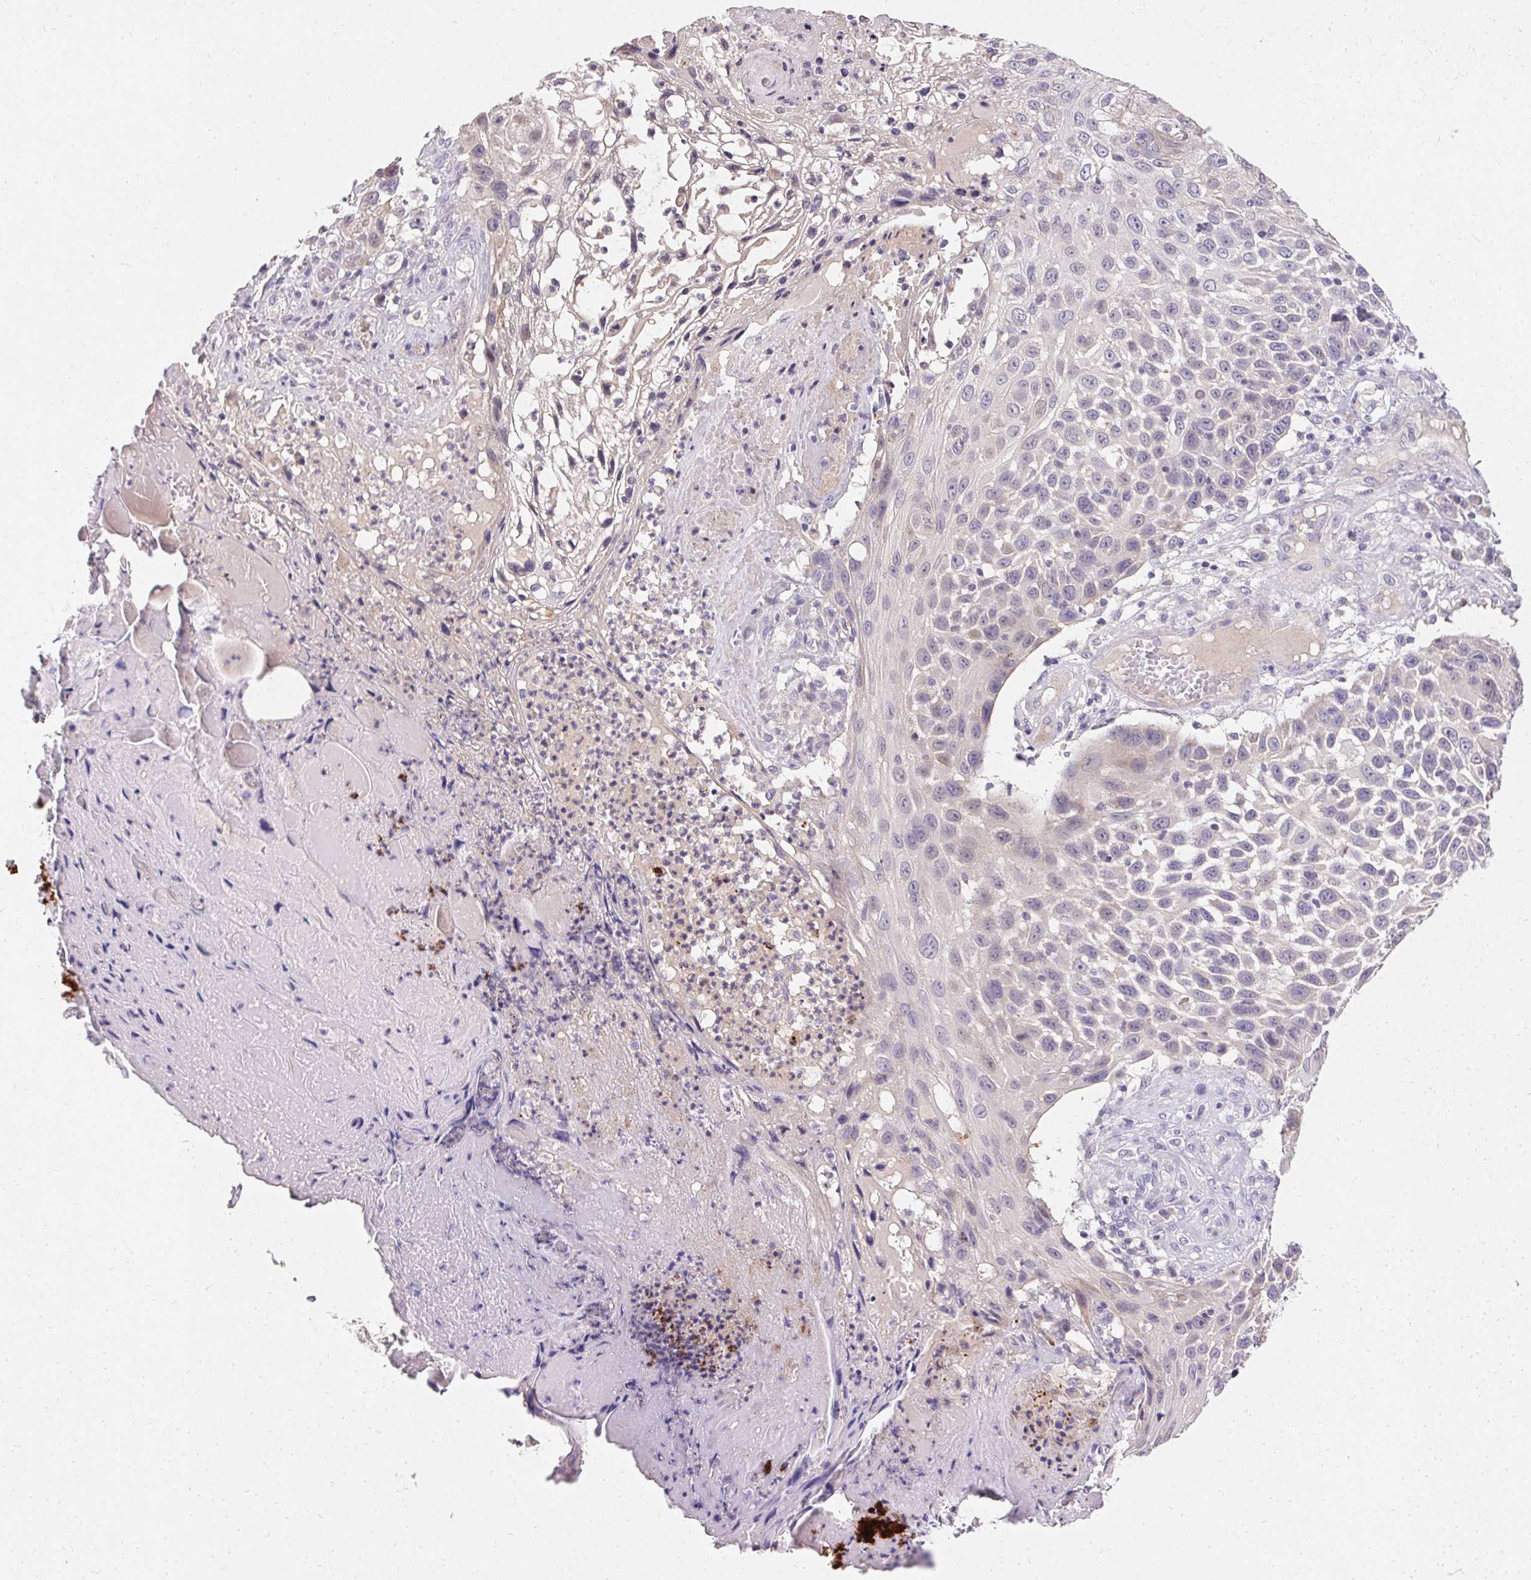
{"staining": {"intensity": "negative", "quantity": "none", "location": "none"}, "tissue": "skin cancer", "cell_type": "Tumor cells", "image_type": "cancer", "snomed": [{"axis": "morphology", "description": "Squamous cell carcinoma, NOS"}, {"axis": "topography", "description": "Skin"}], "caption": "Immunohistochemistry (IHC) histopathology image of human skin squamous cell carcinoma stained for a protein (brown), which shows no expression in tumor cells.", "gene": "TRIP13", "patient": {"sex": "male", "age": 92}}